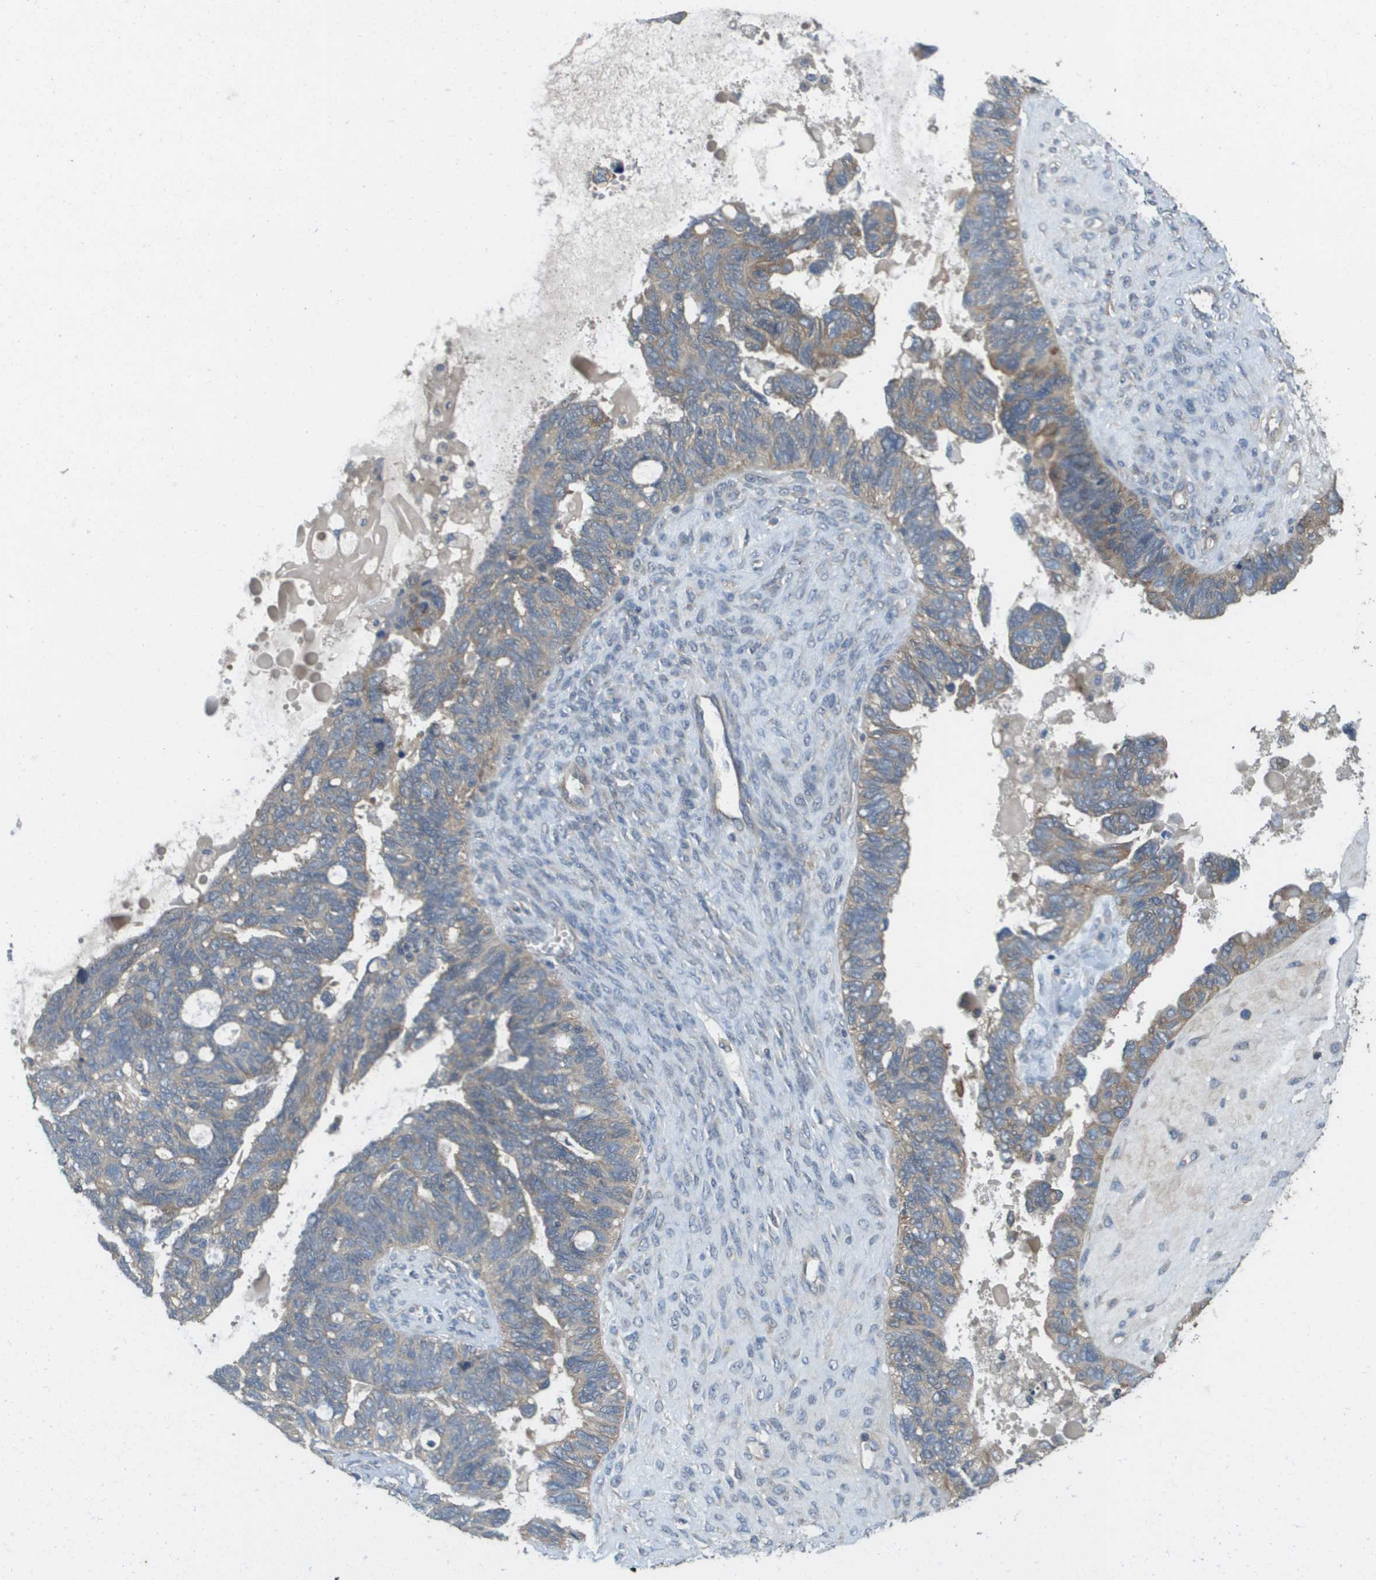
{"staining": {"intensity": "weak", "quantity": "<25%", "location": "cytoplasmic/membranous"}, "tissue": "ovarian cancer", "cell_type": "Tumor cells", "image_type": "cancer", "snomed": [{"axis": "morphology", "description": "Cystadenocarcinoma, serous, NOS"}, {"axis": "topography", "description": "Ovary"}], "caption": "DAB (3,3'-diaminobenzidine) immunohistochemical staining of human ovarian cancer (serous cystadenocarcinoma) displays no significant positivity in tumor cells.", "gene": "KRT23", "patient": {"sex": "female", "age": 79}}